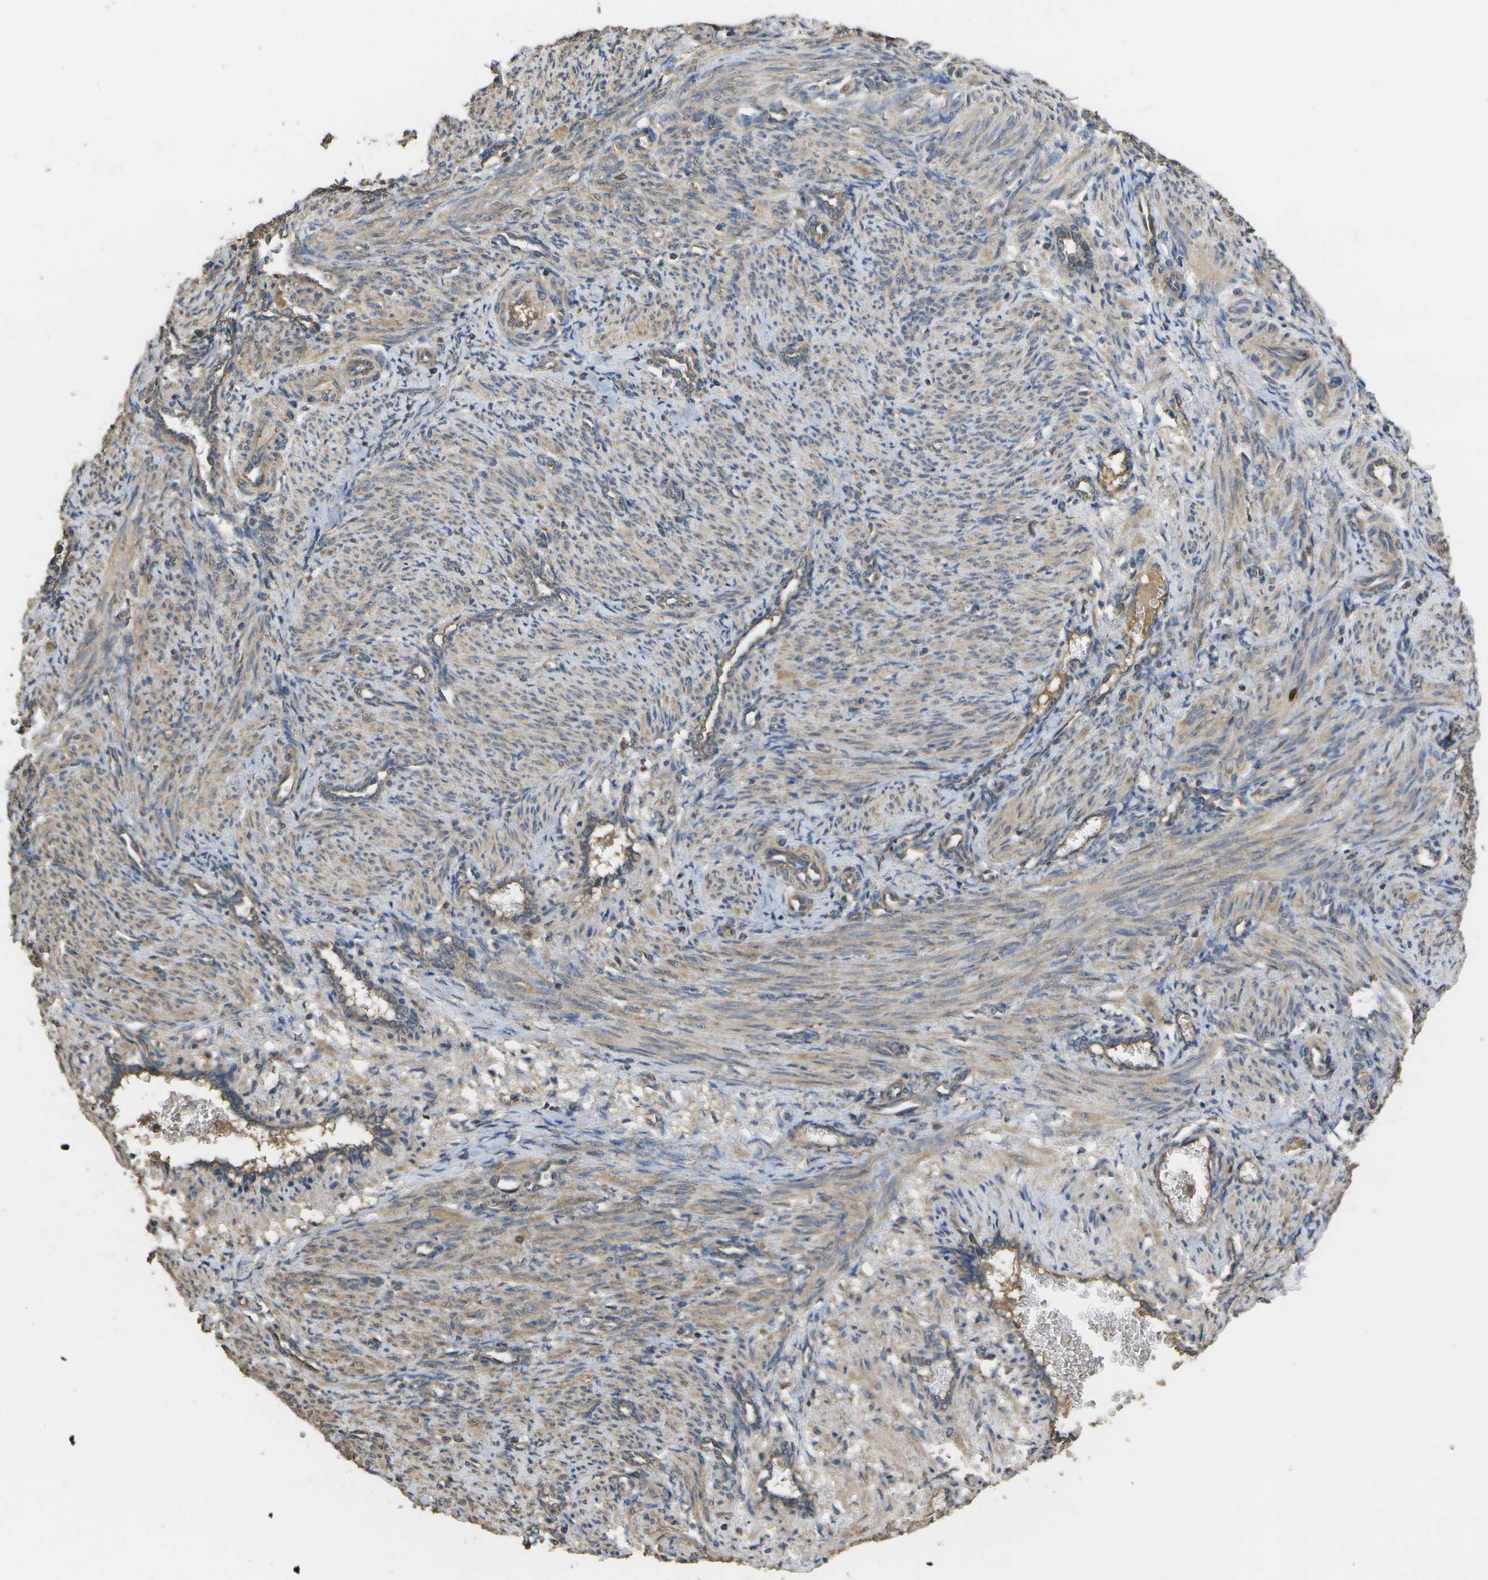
{"staining": {"intensity": "moderate", "quantity": "25%-75%", "location": "cytoplasmic/membranous"}, "tissue": "smooth muscle", "cell_type": "Smooth muscle cells", "image_type": "normal", "snomed": [{"axis": "morphology", "description": "Normal tissue, NOS"}, {"axis": "topography", "description": "Endometrium"}], "caption": "Smooth muscle cells reveal moderate cytoplasmic/membranous expression in approximately 25%-75% of cells in normal smooth muscle. Immunohistochemistry stains the protein in brown and the nuclei are stained blue.", "gene": "SACS", "patient": {"sex": "female", "age": 33}}